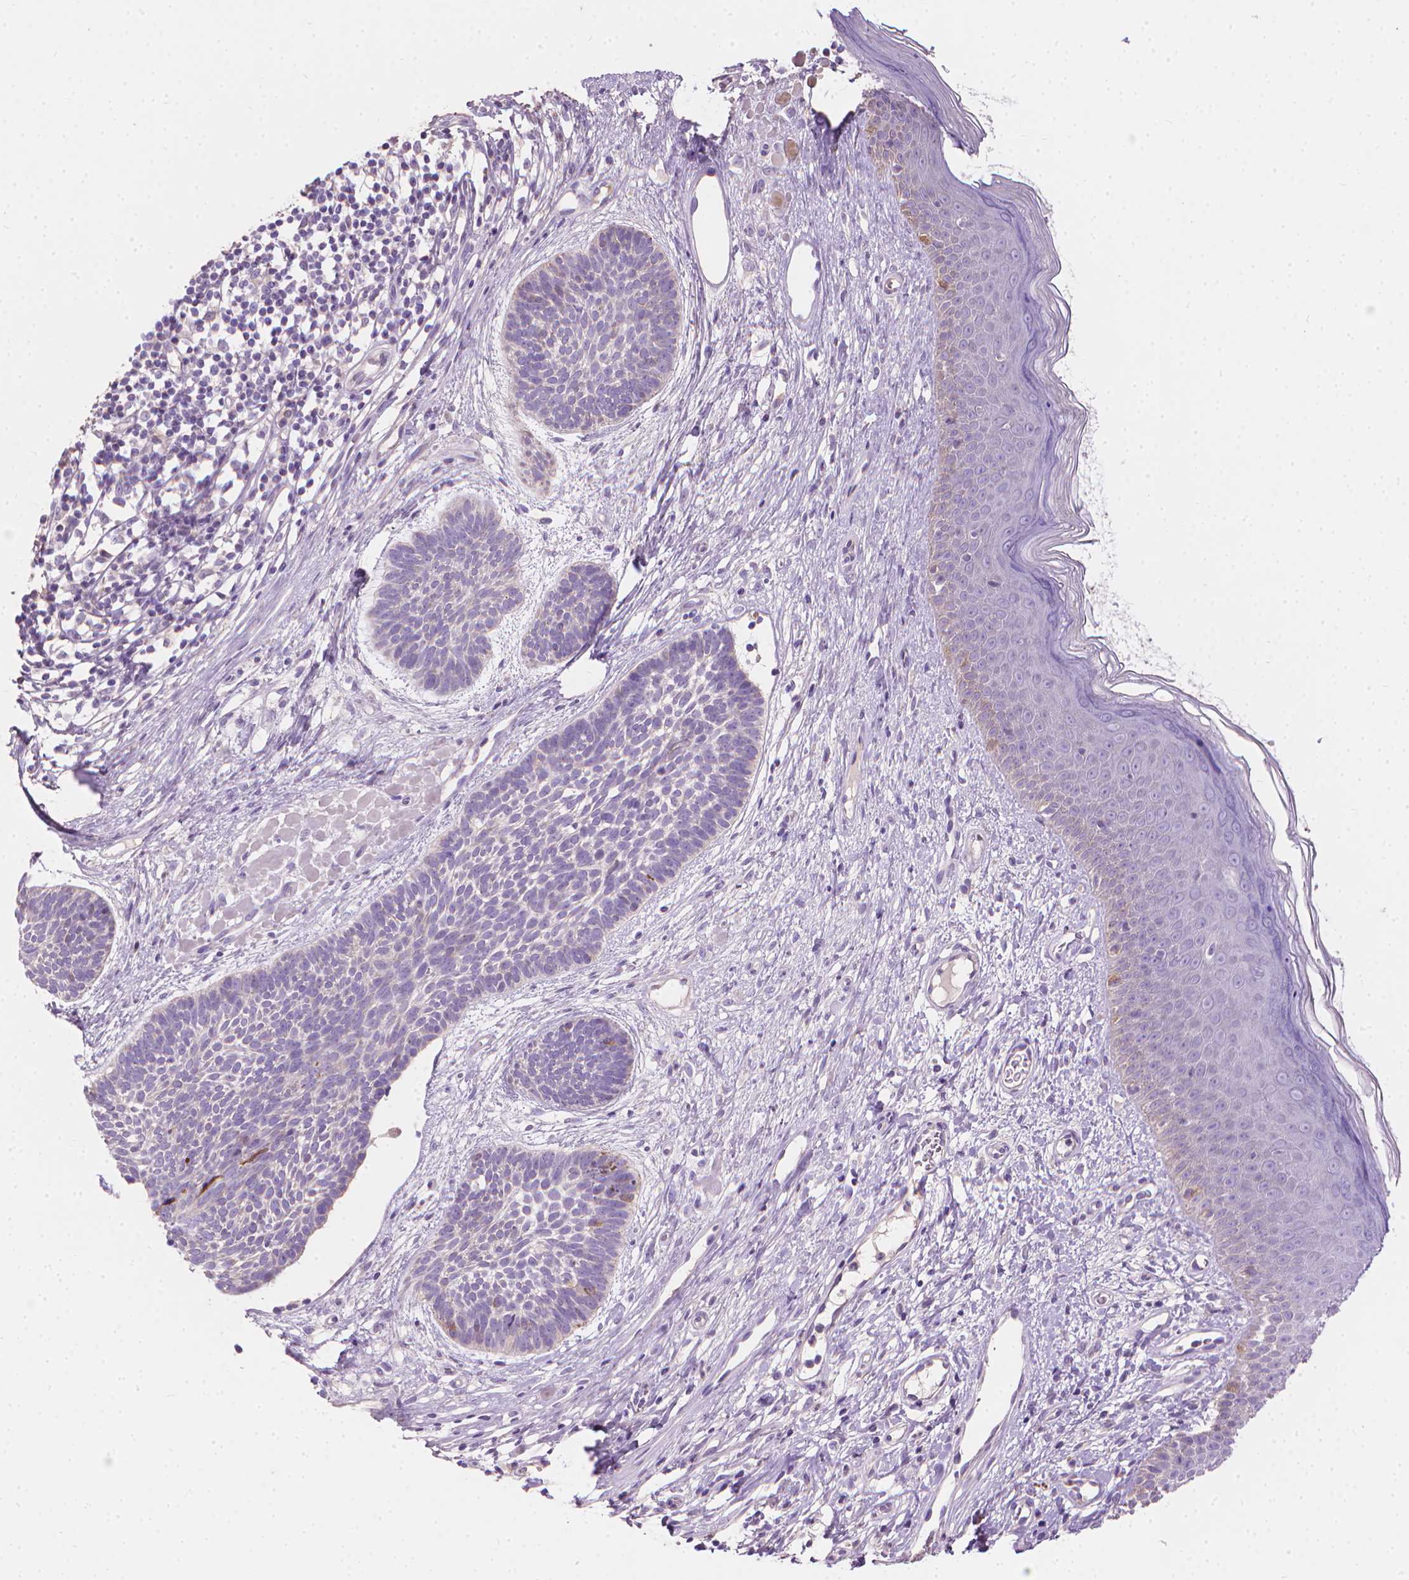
{"staining": {"intensity": "negative", "quantity": "none", "location": "none"}, "tissue": "skin cancer", "cell_type": "Tumor cells", "image_type": "cancer", "snomed": [{"axis": "morphology", "description": "Basal cell carcinoma"}, {"axis": "topography", "description": "Skin"}], "caption": "Immunohistochemistry (IHC) image of neoplastic tissue: basal cell carcinoma (skin) stained with DAB displays no significant protein expression in tumor cells. Brightfield microscopy of IHC stained with DAB (3,3'-diaminobenzidine) (brown) and hematoxylin (blue), captured at high magnification.", "gene": "CABCOCO1", "patient": {"sex": "male", "age": 85}}